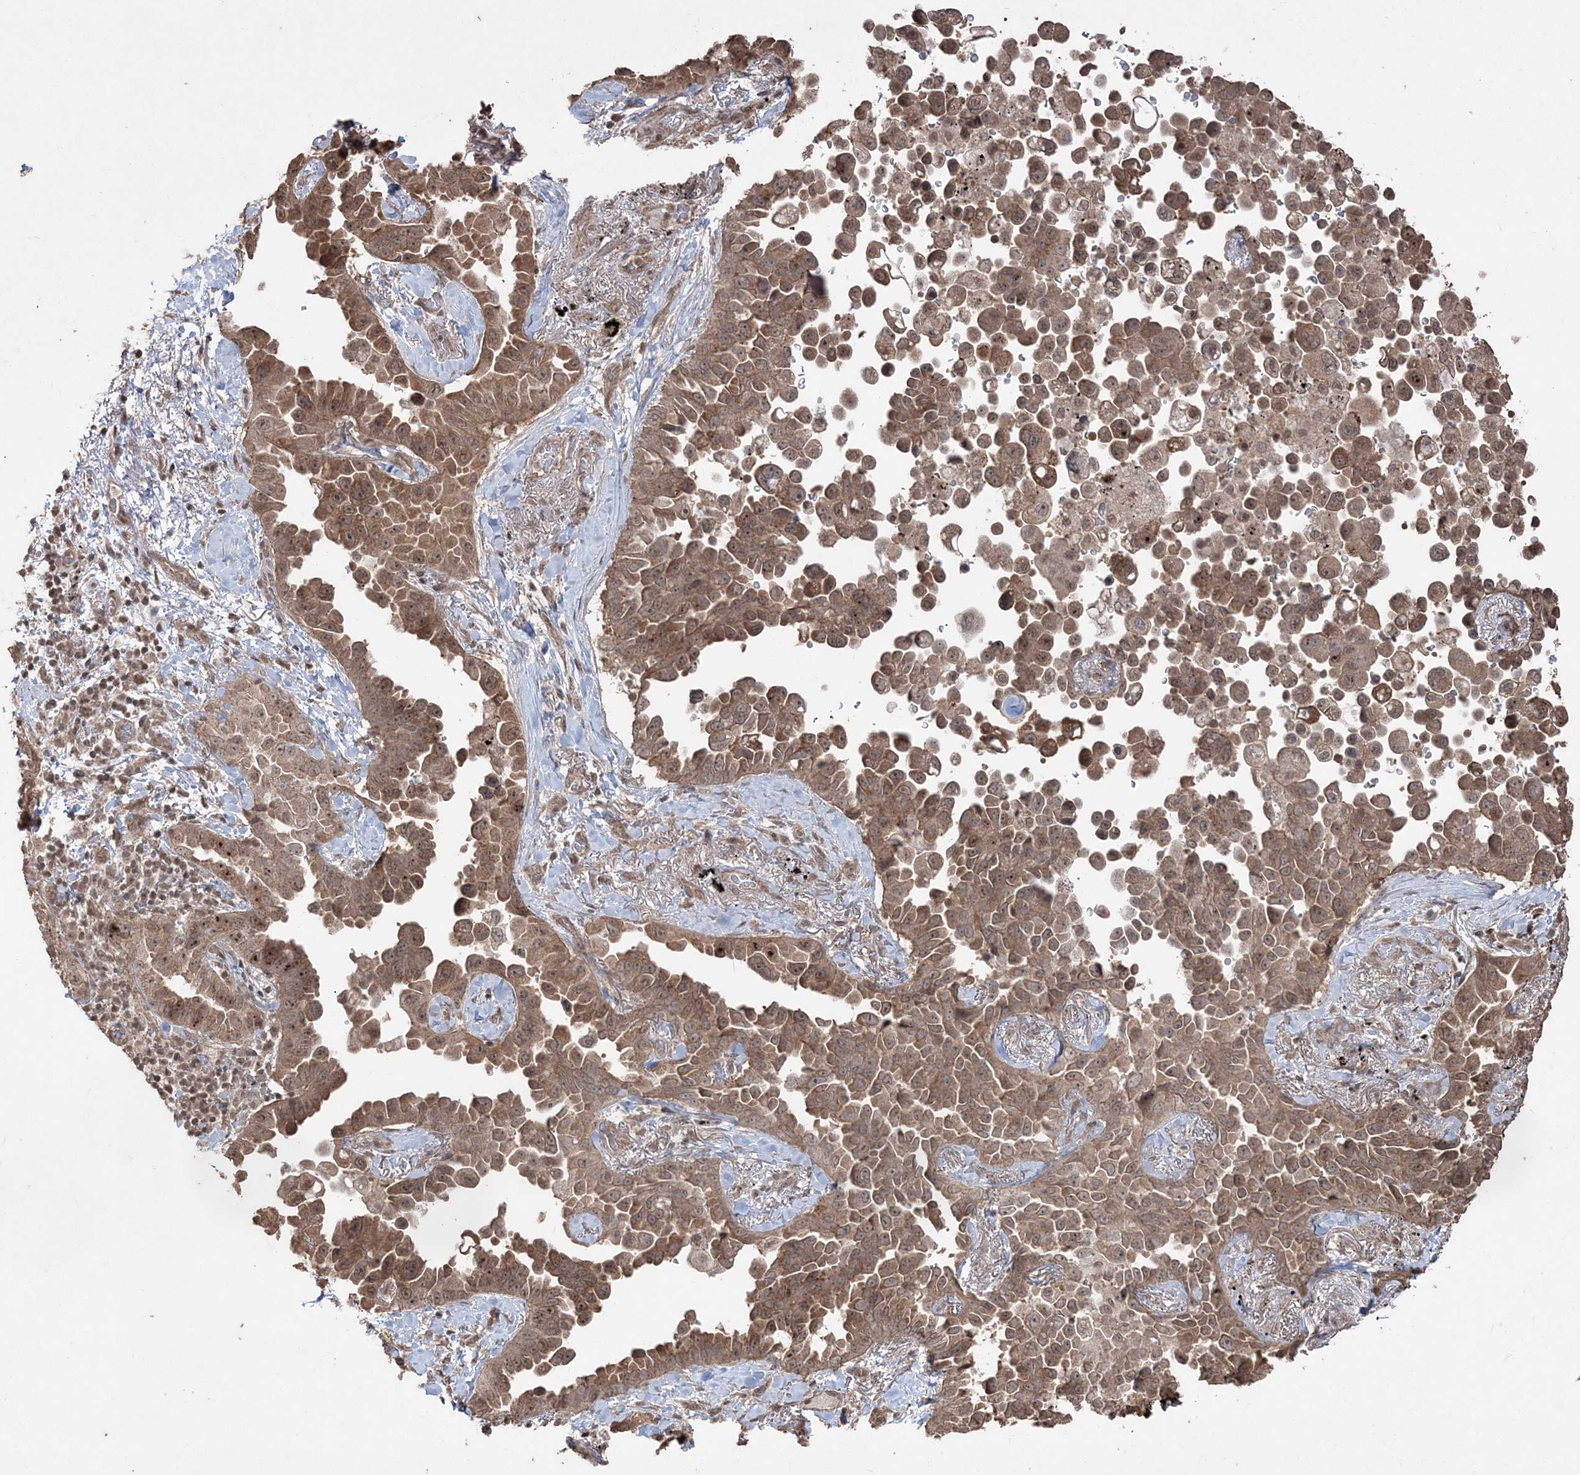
{"staining": {"intensity": "moderate", "quantity": ">75%", "location": "cytoplasmic/membranous,nuclear"}, "tissue": "lung cancer", "cell_type": "Tumor cells", "image_type": "cancer", "snomed": [{"axis": "morphology", "description": "Adenocarcinoma, NOS"}, {"axis": "topography", "description": "Lung"}], "caption": "Adenocarcinoma (lung) tissue reveals moderate cytoplasmic/membranous and nuclear expression in approximately >75% of tumor cells, visualized by immunohistochemistry. The staining was performed using DAB (3,3'-diaminobenzidine), with brown indicating positive protein expression. Nuclei are stained blue with hematoxylin.", "gene": "EHHADH", "patient": {"sex": "female", "age": 67}}